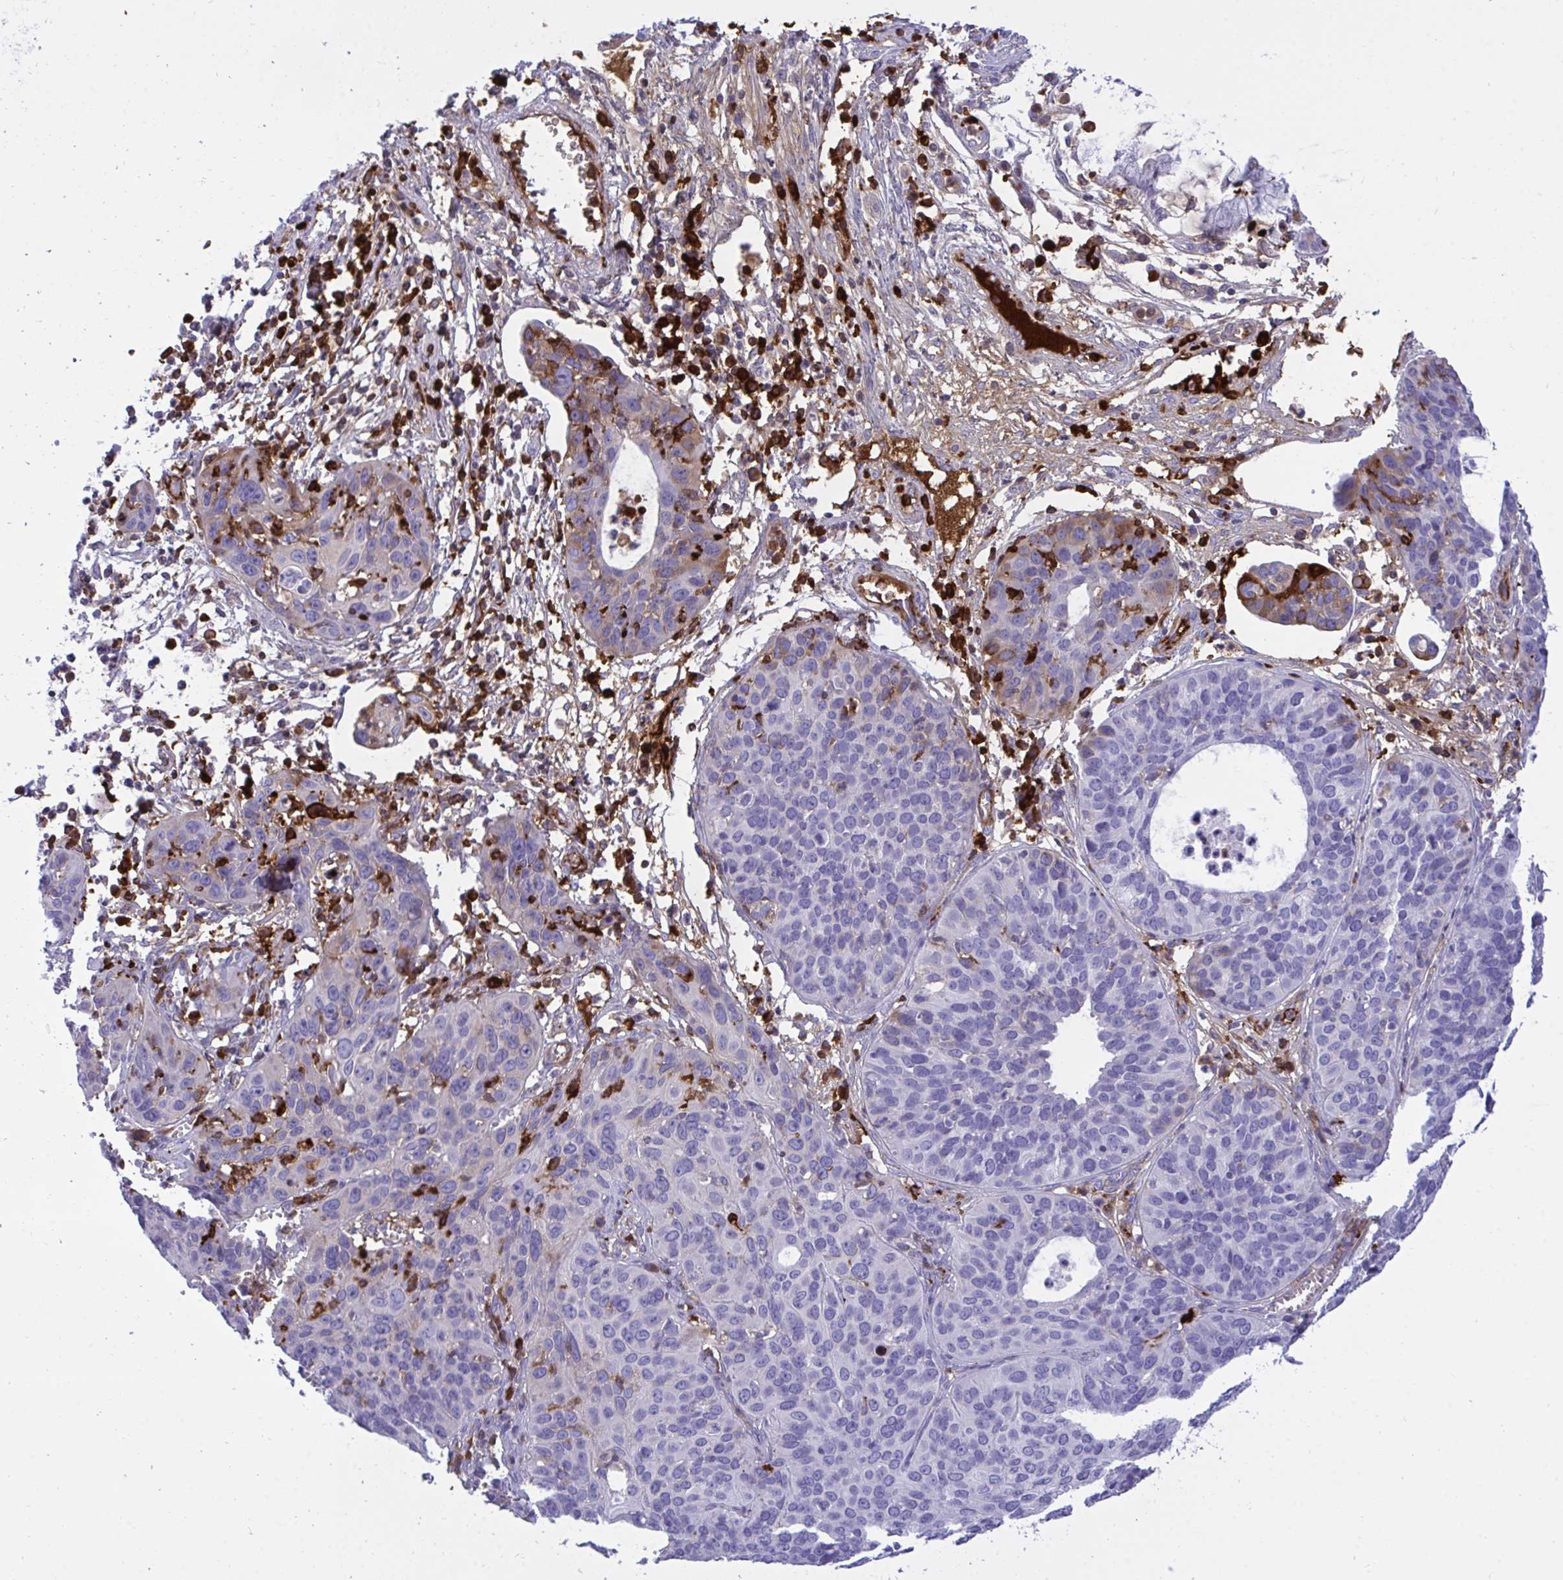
{"staining": {"intensity": "moderate", "quantity": "<25%", "location": "cytoplasmic/membranous"}, "tissue": "cervical cancer", "cell_type": "Tumor cells", "image_type": "cancer", "snomed": [{"axis": "morphology", "description": "Squamous cell carcinoma, NOS"}, {"axis": "topography", "description": "Cervix"}], "caption": "The immunohistochemical stain labels moderate cytoplasmic/membranous expression in tumor cells of cervical squamous cell carcinoma tissue.", "gene": "F2", "patient": {"sex": "female", "age": 36}}